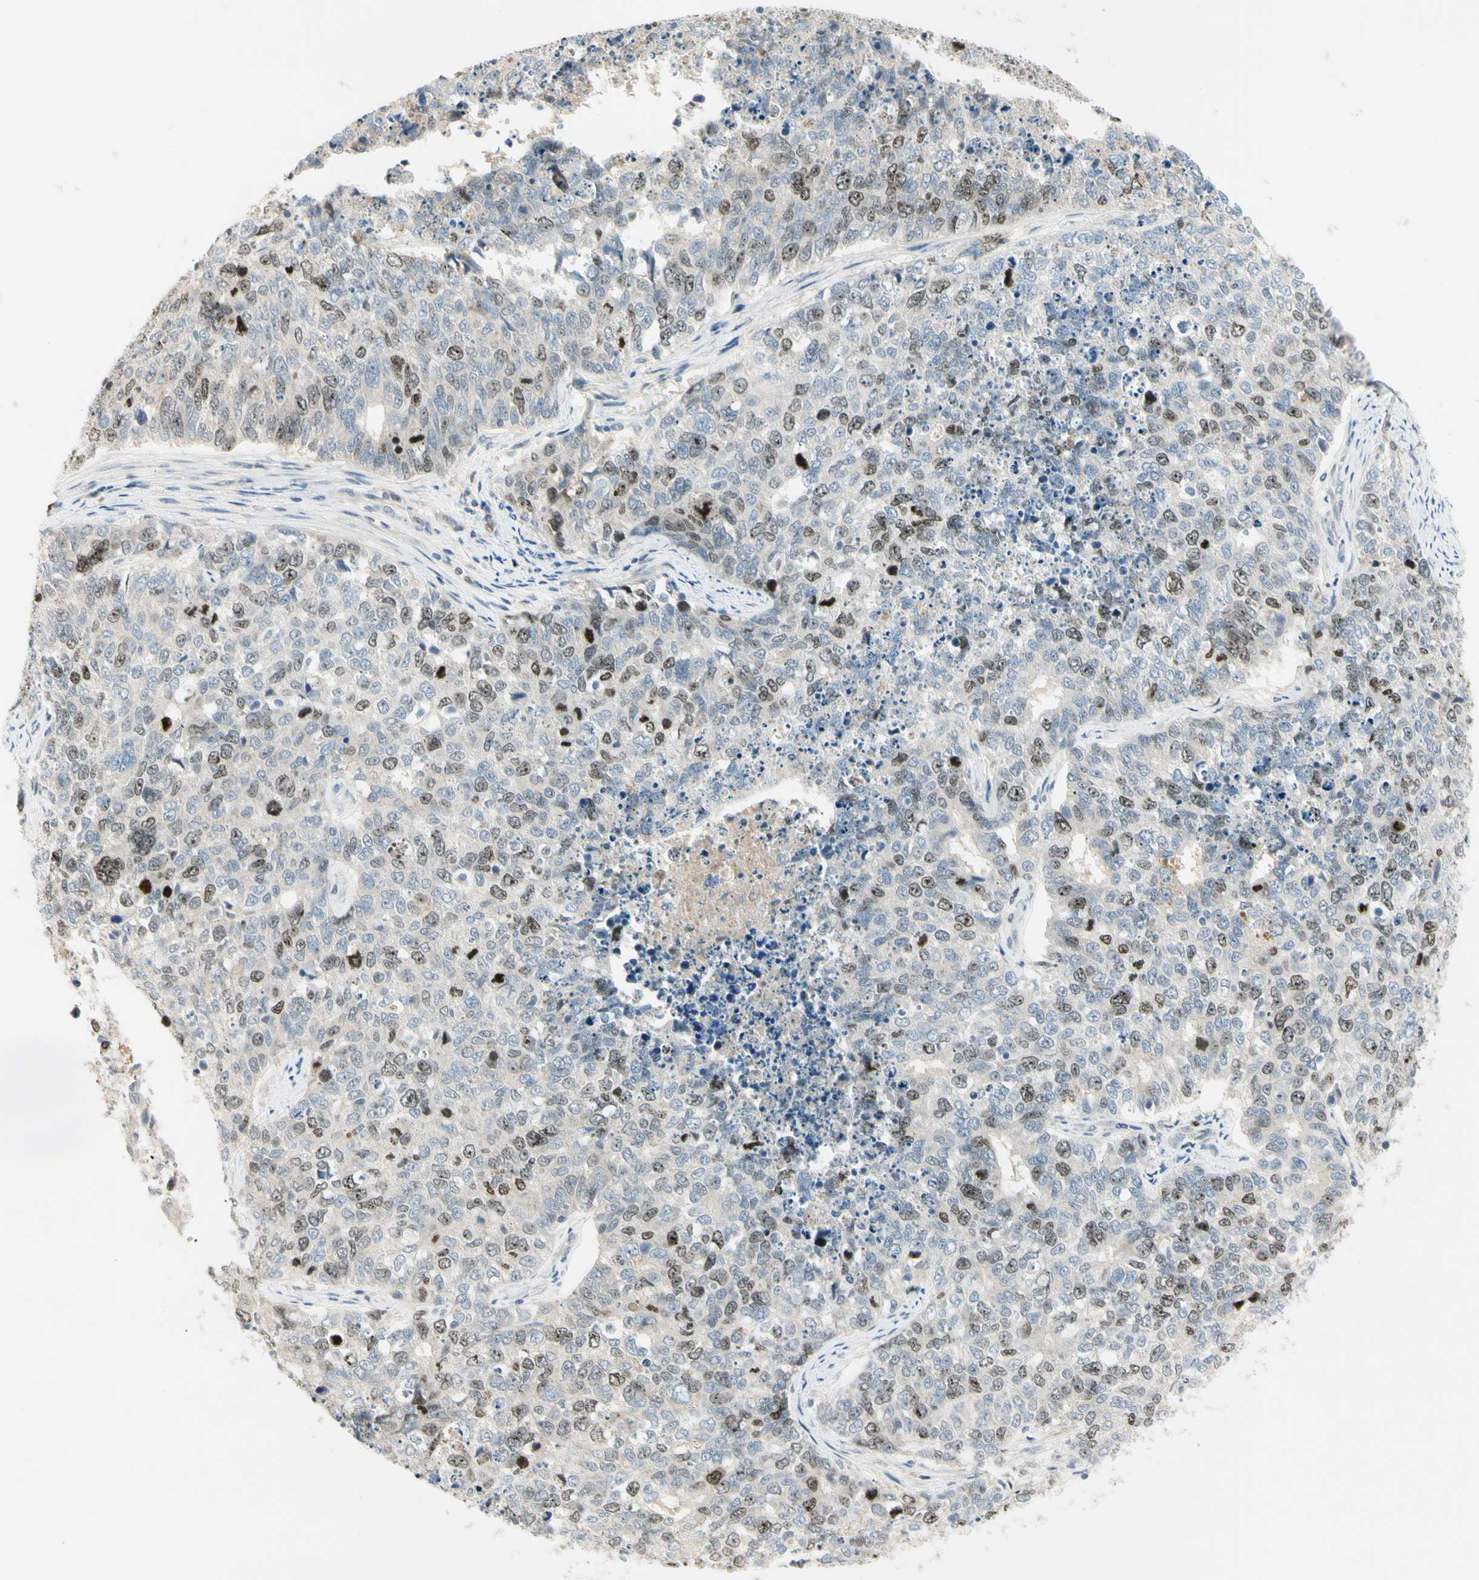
{"staining": {"intensity": "moderate", "quantity": "<25%", "location": "nuclear"}, "tissue": "cervical cancer", "cell_type": "Tumor cells", "image_type": "cancer", "snomed": [{"axis": "morphology", "description": "Squamous cell carcinoma, NOS"}, {"axis": "topography", "description": "Cervix"}], "caption": "Immunohistochemistry histopathology image of neoplastic tissue: human squamous cell carcinoma (cervical) stained using immunohistochemistry (IHC) displays low levels of moderate protein expression localized specifically in the nuclear of tumor cells, appearing as a nuclear brown color.", "gene": "PITX1", "patient": {"sex": "female", "age": 63}}